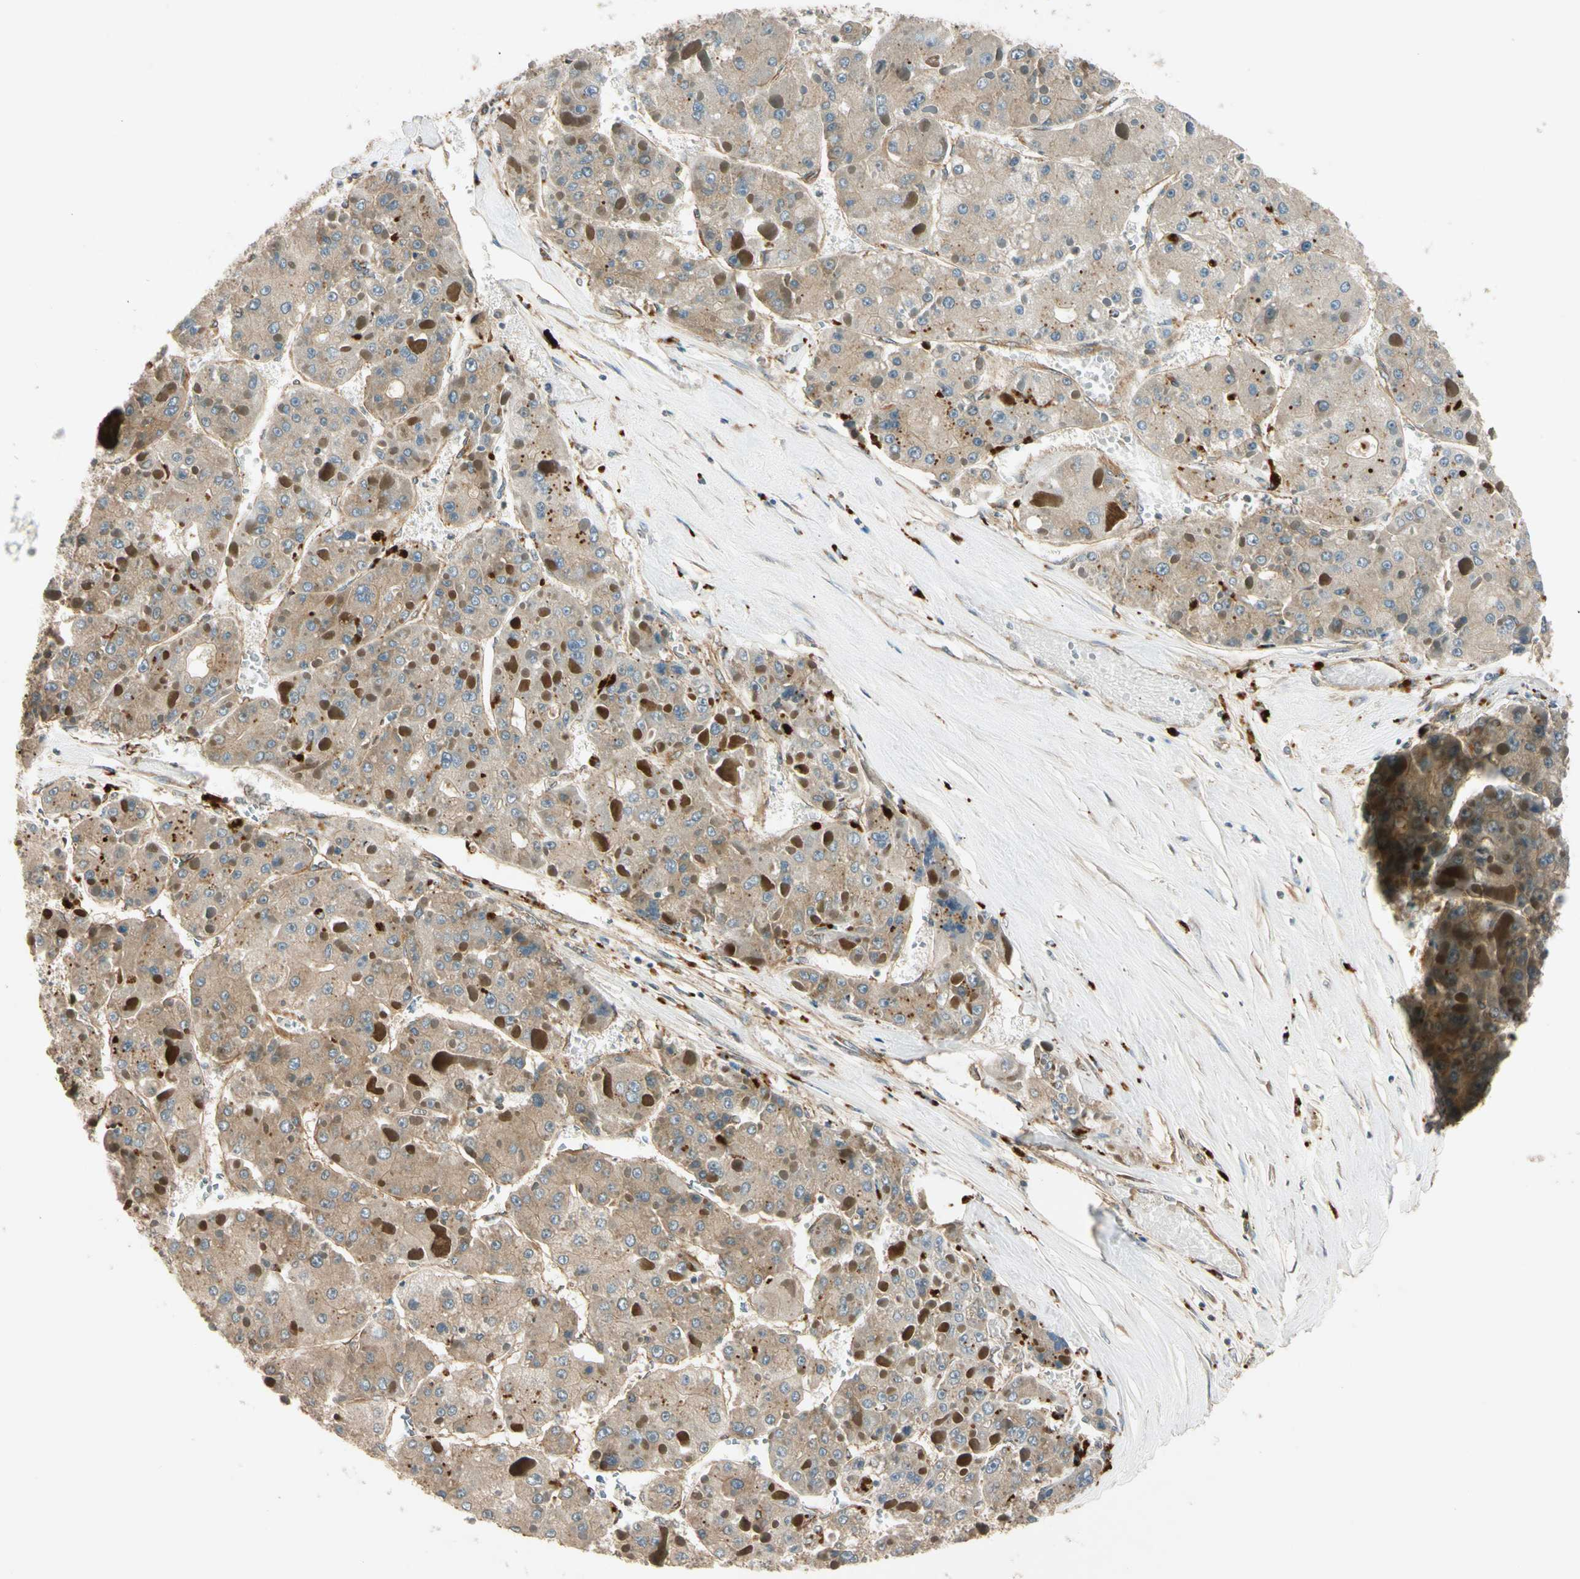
{"staining": {"intensity": "moderate", "quantity": ">75%", "location": "cytoplasmic/membranous"}, "tissue": "liver cancer", "cell_type": "Tumor cells", "image_type": "cancer", "snomed": [{"axis": "morphology", "description": "Carcinoma, Hepatocellular, NOS"}, {"axis": "topography", "description": "Liver"}], "caption": "IHC (DAB) staining of human hepatocellular carcinoma (liver) demonstrates moderate cytoplasmic/membranous protein positivity in about >75% of tumor cells. Immunohistochemistry (ihc) stains the protein in brown and the nuclei are stained blue.", "gene": "ROCK2", "patient": {"sex": "female", "age": 73}}